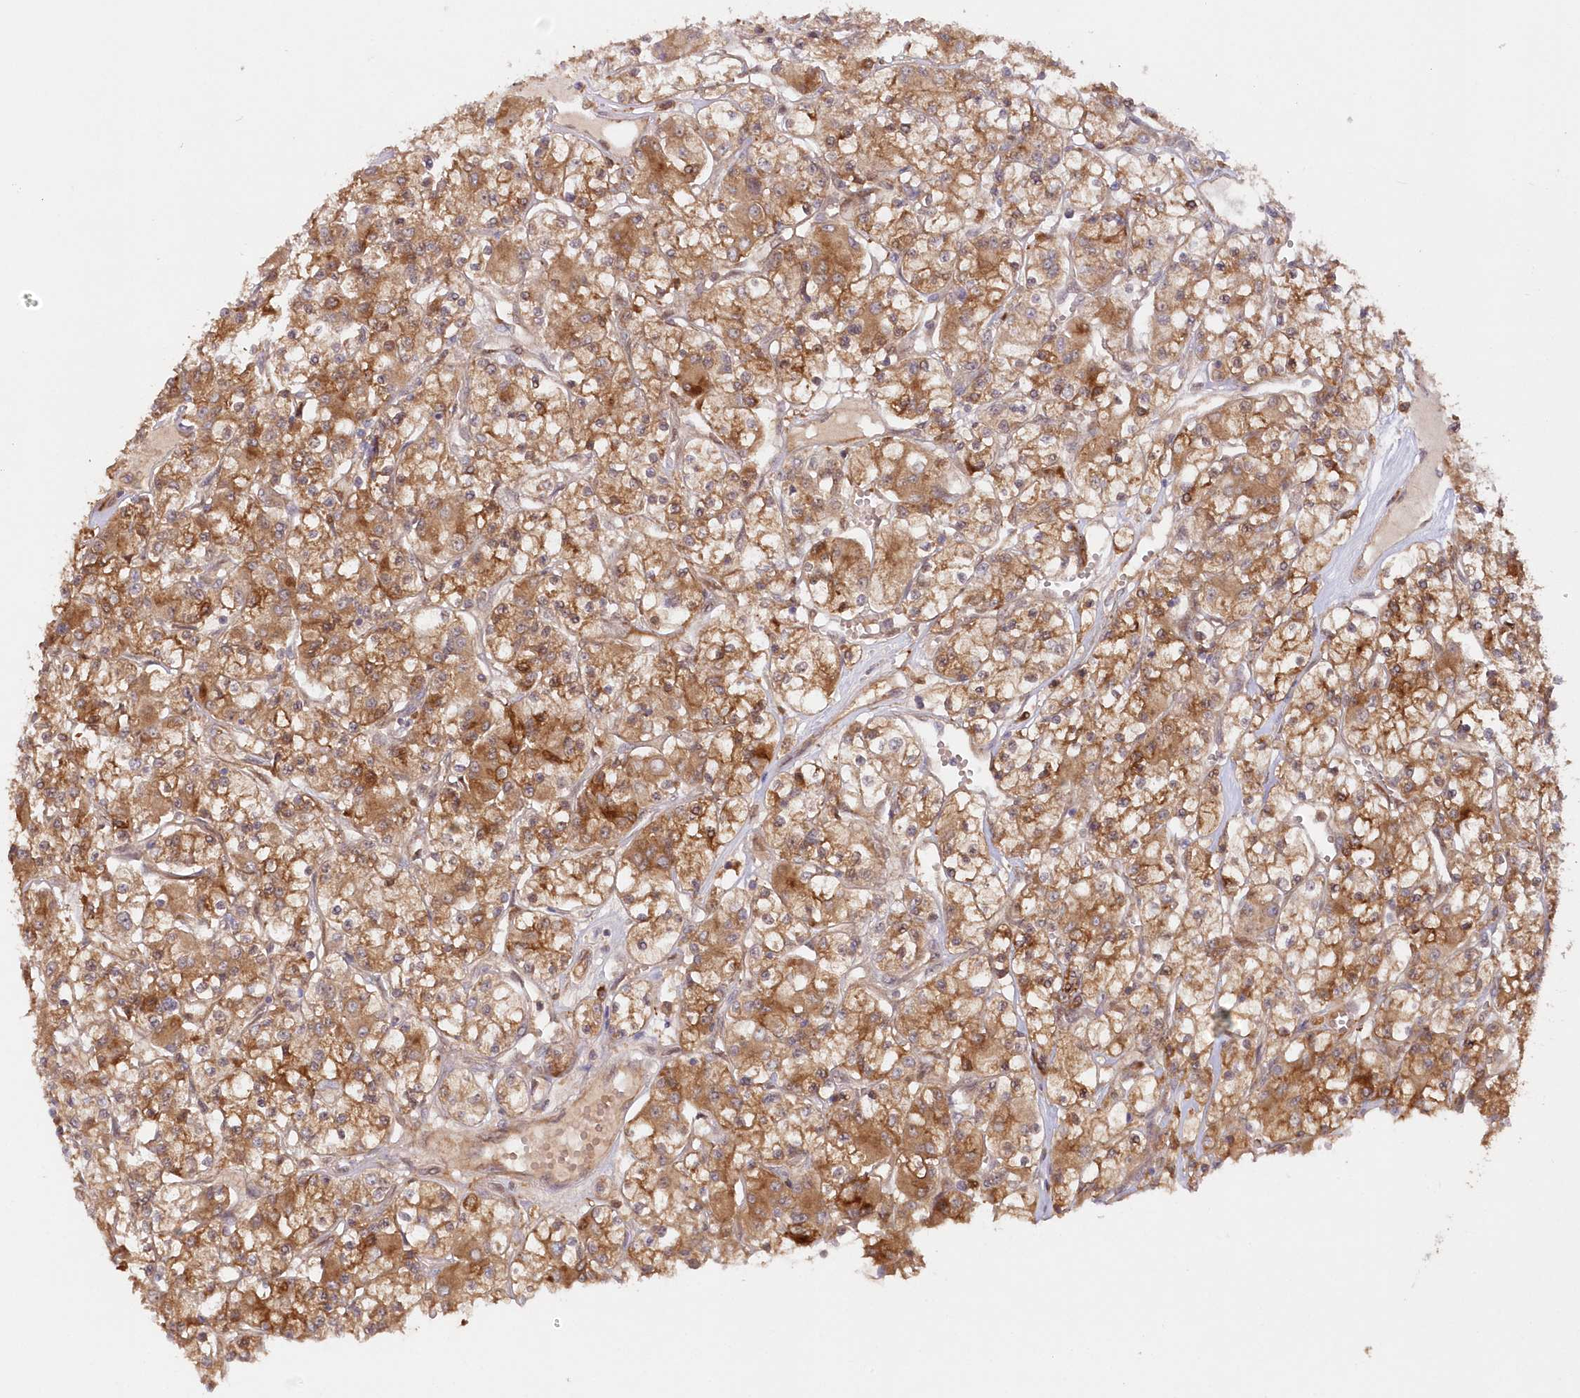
{"staining": {"intensity": "moderate", "quantity": ">75%", "location": "cytoplasmic/membranous"}, "tissue": "renal cancer", "cell_type": "Tumor cells", "image_type": "cancer", "snomed": [{"axis": "morphology", "description": "Adenocarcinoma, NOS"}, {"axis": "topography", "description": "Kidney"}], "caption": "Renal cancer (adenocarcinoma) tissue displays moderate cytoplasmic/membranous expression in about >75% of tumor cells", "gene": "GBE1", "patient": {"sex": "female", "age": 59}}